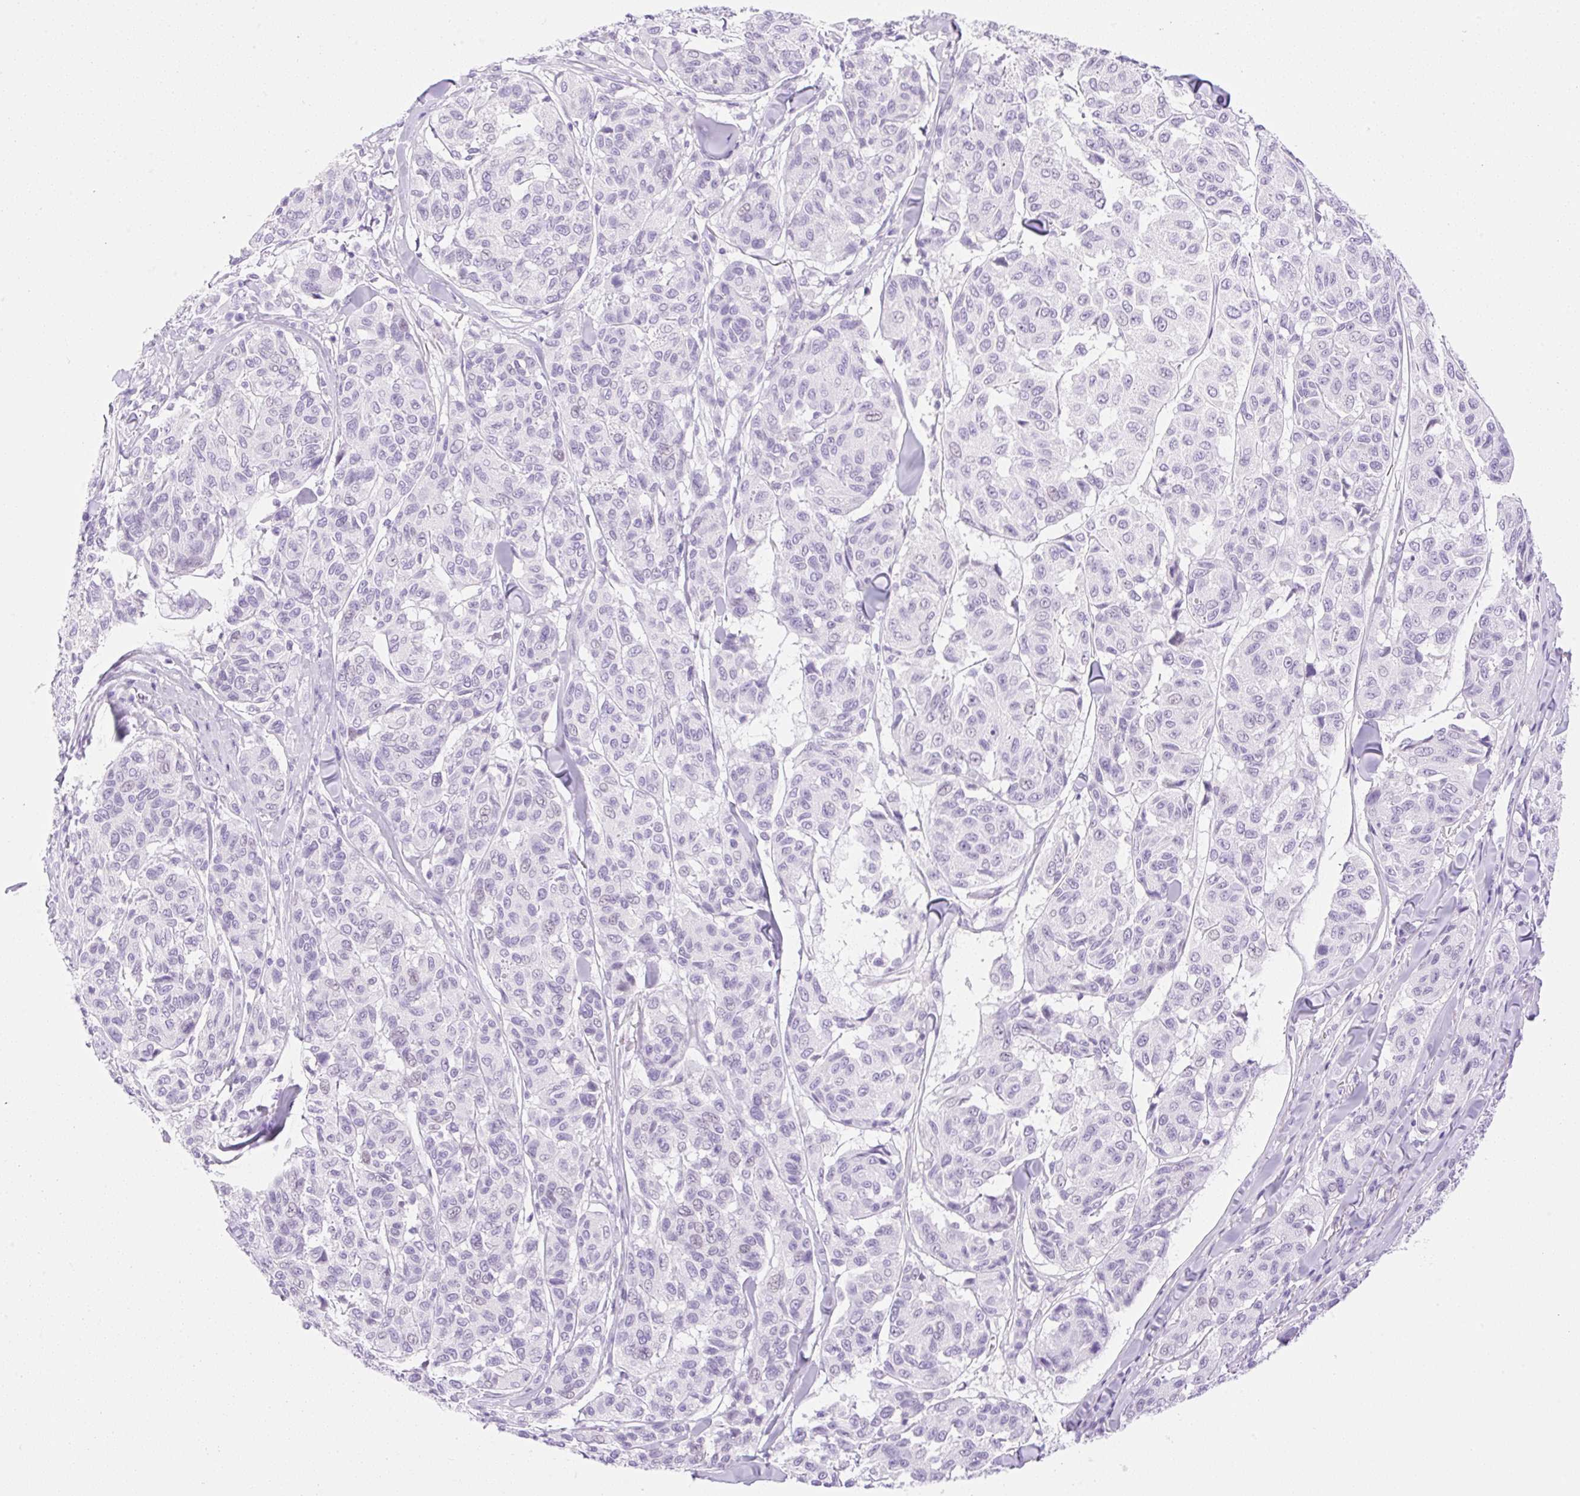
{"staining": {"intensity": "negative", "quantity": "none", "location": "none"}, "tissue": "melanoma", "cell_type": "Tumor cells", "image_type": "cancer", "snomed": [{"axis": "morphology", "description": "Malignant melanoma, NOS"}, {"axis": "topography", "description": "Skin"}], "caption": "The immunohistochemistry (IHC) micrograph has no significant positivity in tumor cells of melanoma tissue.", "gene": "SPRR4", "patient": {"sex": "female", "age": 66}}